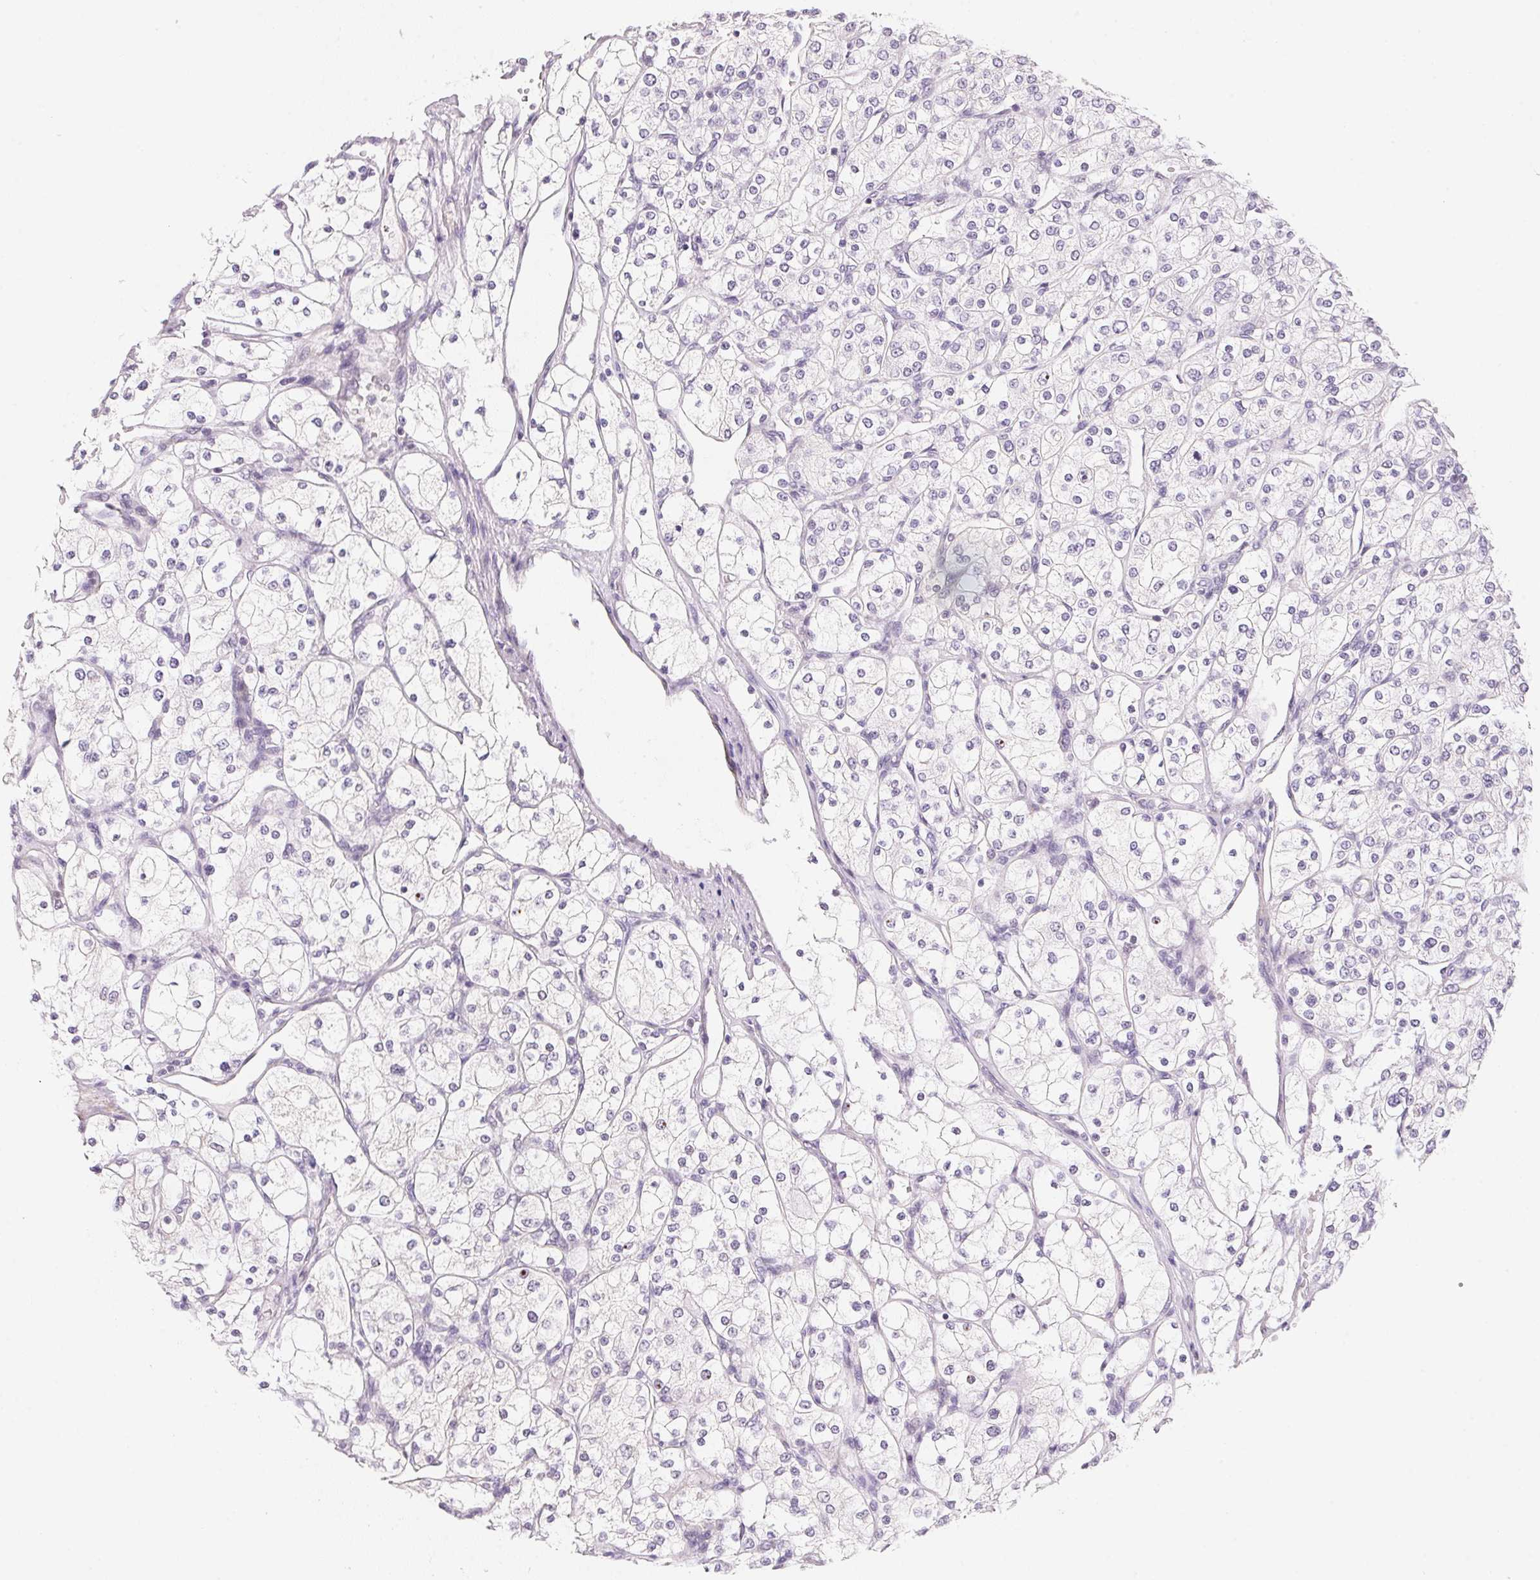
{"staining": {"intensity": "negative", "quantity": "none", "location": "none"}, "tissue": "renal cancer", "cell_type": "Tumor cells", "image_type": "cancer", "snomed": [{"axis": "morphology", "description": "Adenocarcinoma, NOS"}, {"axis": "topography", "description": "Kidney"}], "caption": "Immunohistochemical staining of human renal adenocarcinoma displays no significant positivity in tumor cells.", "gene": "GIPC2", "patient": {"sex": "male", "age": 80}}